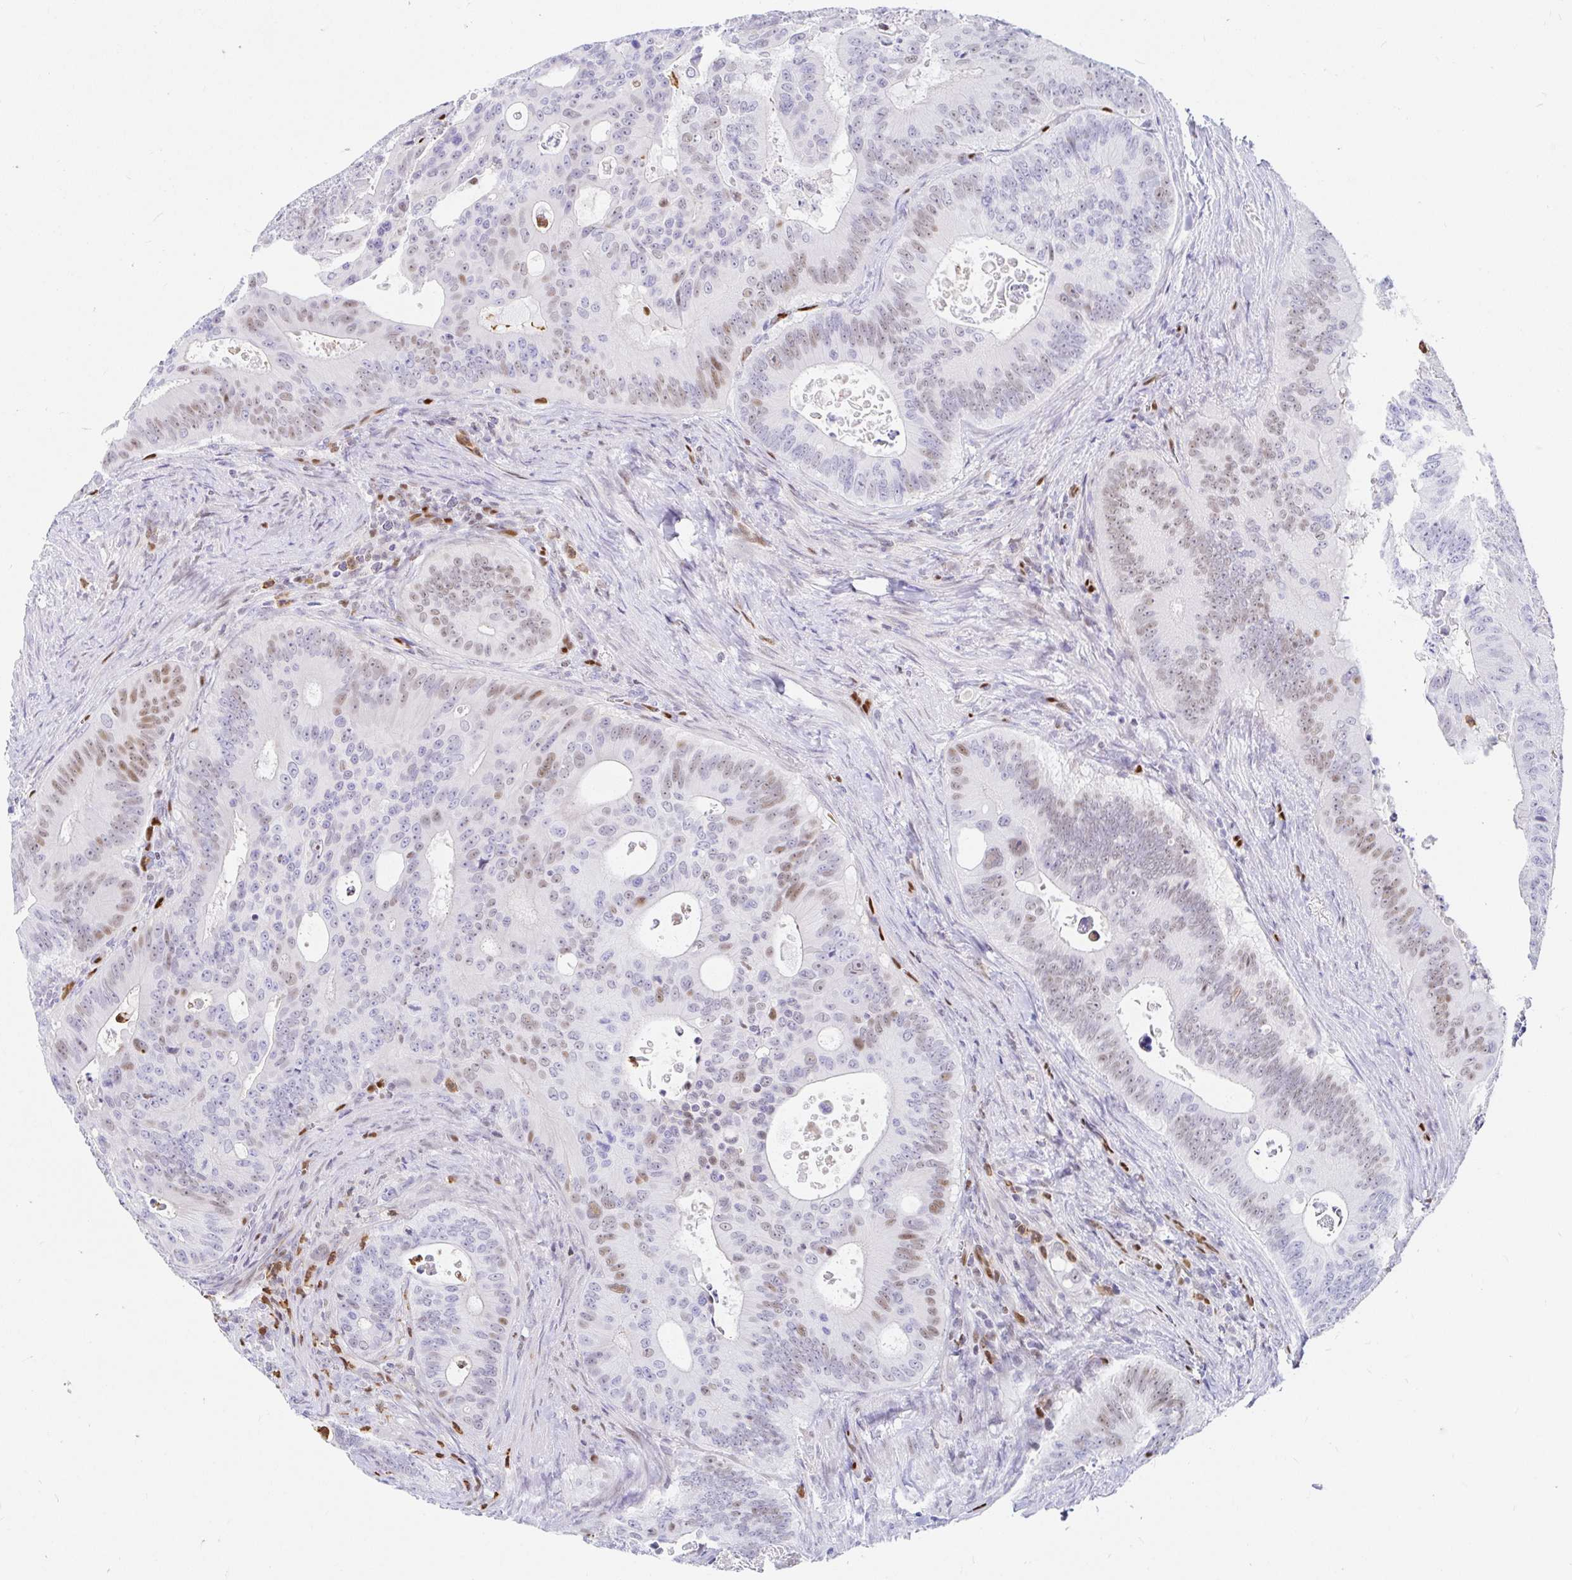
{"staining": {"intensity": "weak", "quantity": "25%-75%", "location": "nuclear"}, "tissue": "colorectal cancer", "cell_type": "Tumor cells", "image_type": "cancer", "snomed": [{"axis": "morphology", "description": "Adenocarcinoma, NOS"}, {"axis": "topography", "description": "Colon"}], "caption": "Immunohistochemistry of human colorectal adenocarcinoma exhibits low levels of weak nuclear positivity in approximately 25%-75% of tumor cells.", "gene": "HINFP", "patient": {"sex": "male", "age": 62}}